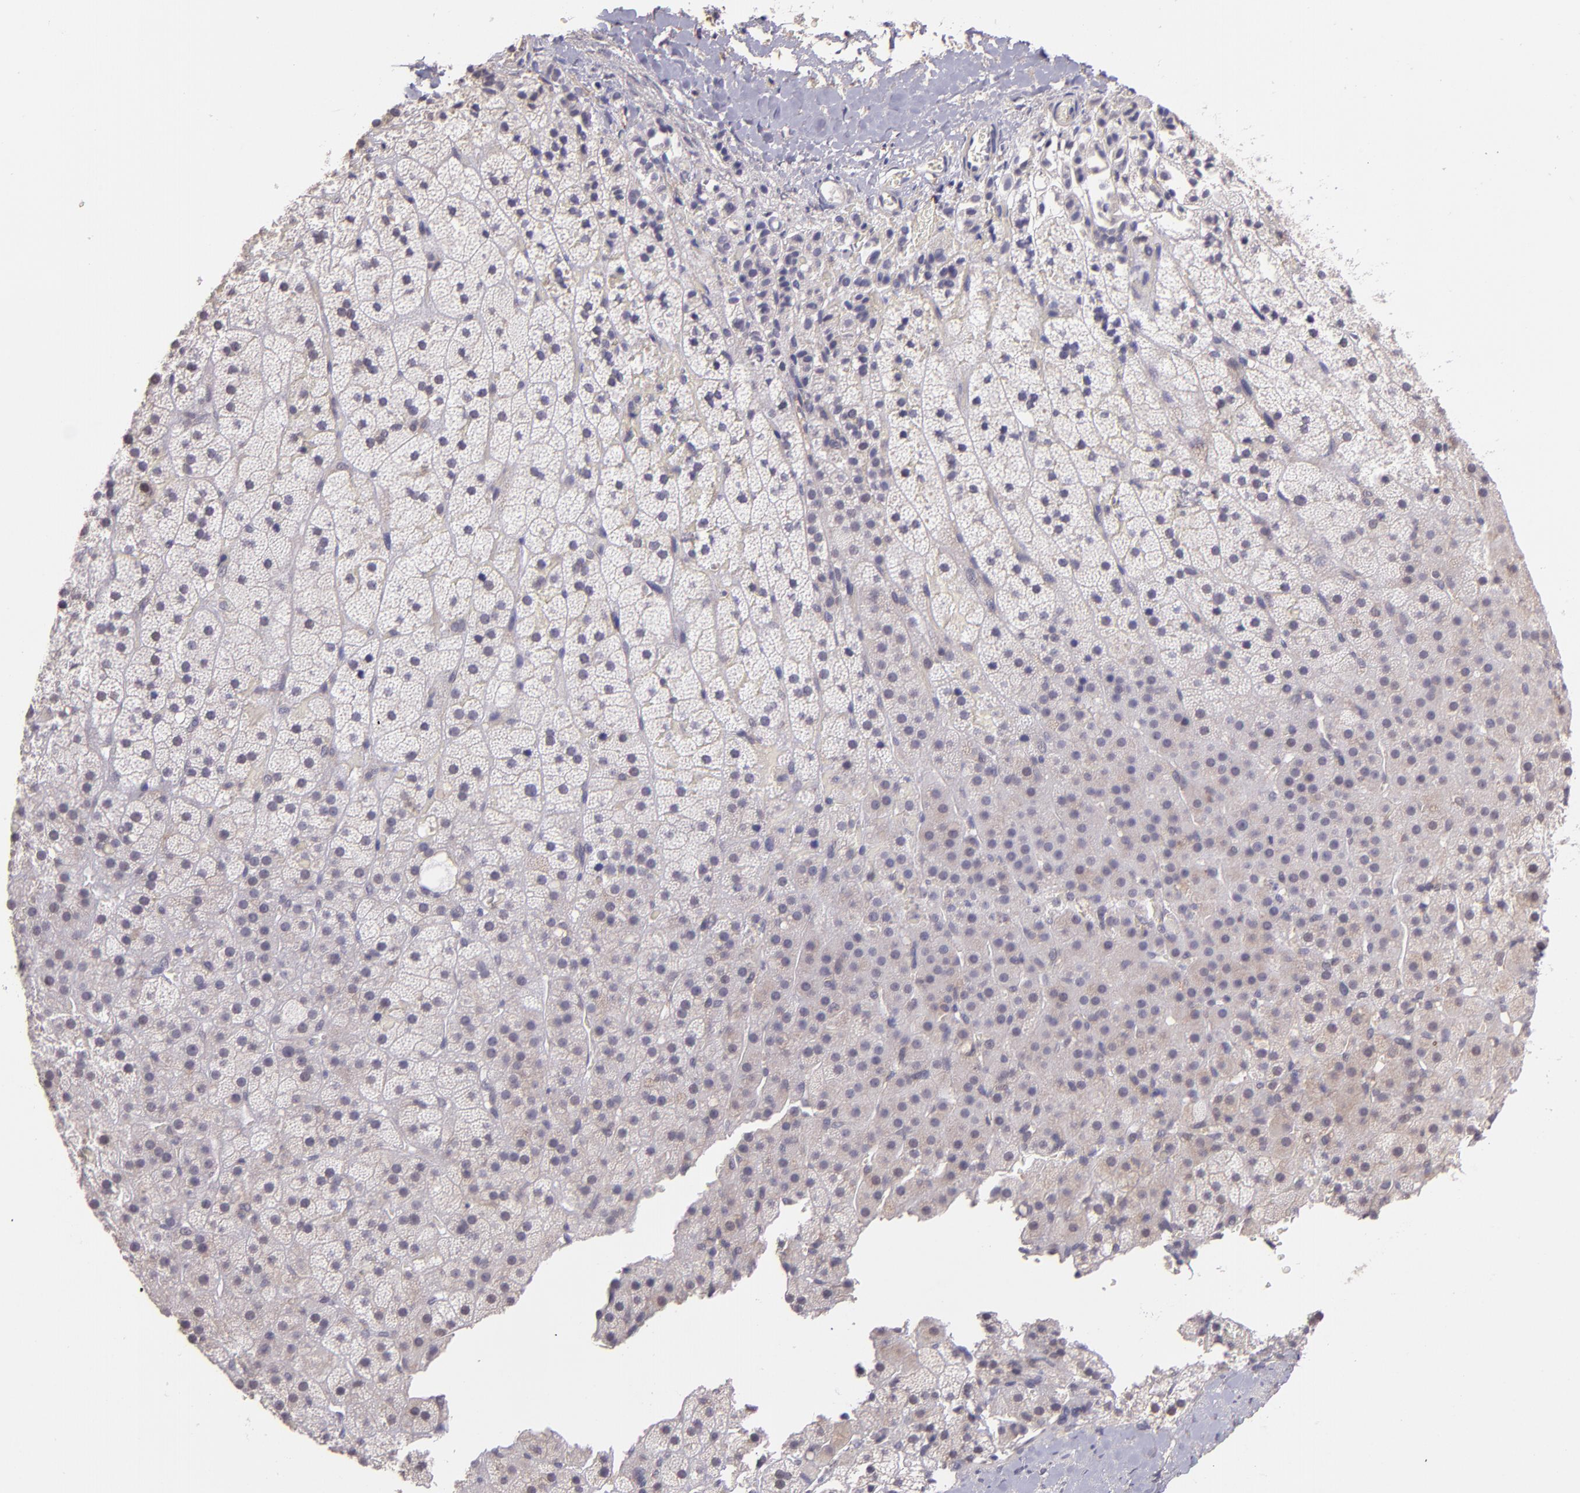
{"staining": {"intensity": "negative", "quantity": "none", "location": "none"}, "tissue": "adrenal gland", "cell_type": "Glandular cells", "image_type": "normal", "snomed": [{"axis": "morphology", "description": "Normal tissue, NOS"}, {"axis": "topography", "description": "Adrenal gland"}], "caption": "This is an IHC image of normal adrenal gland. There is no staining in glandular cells.", "gene": "TAF7L", "patient": {"sex": "male", "age": 35}}